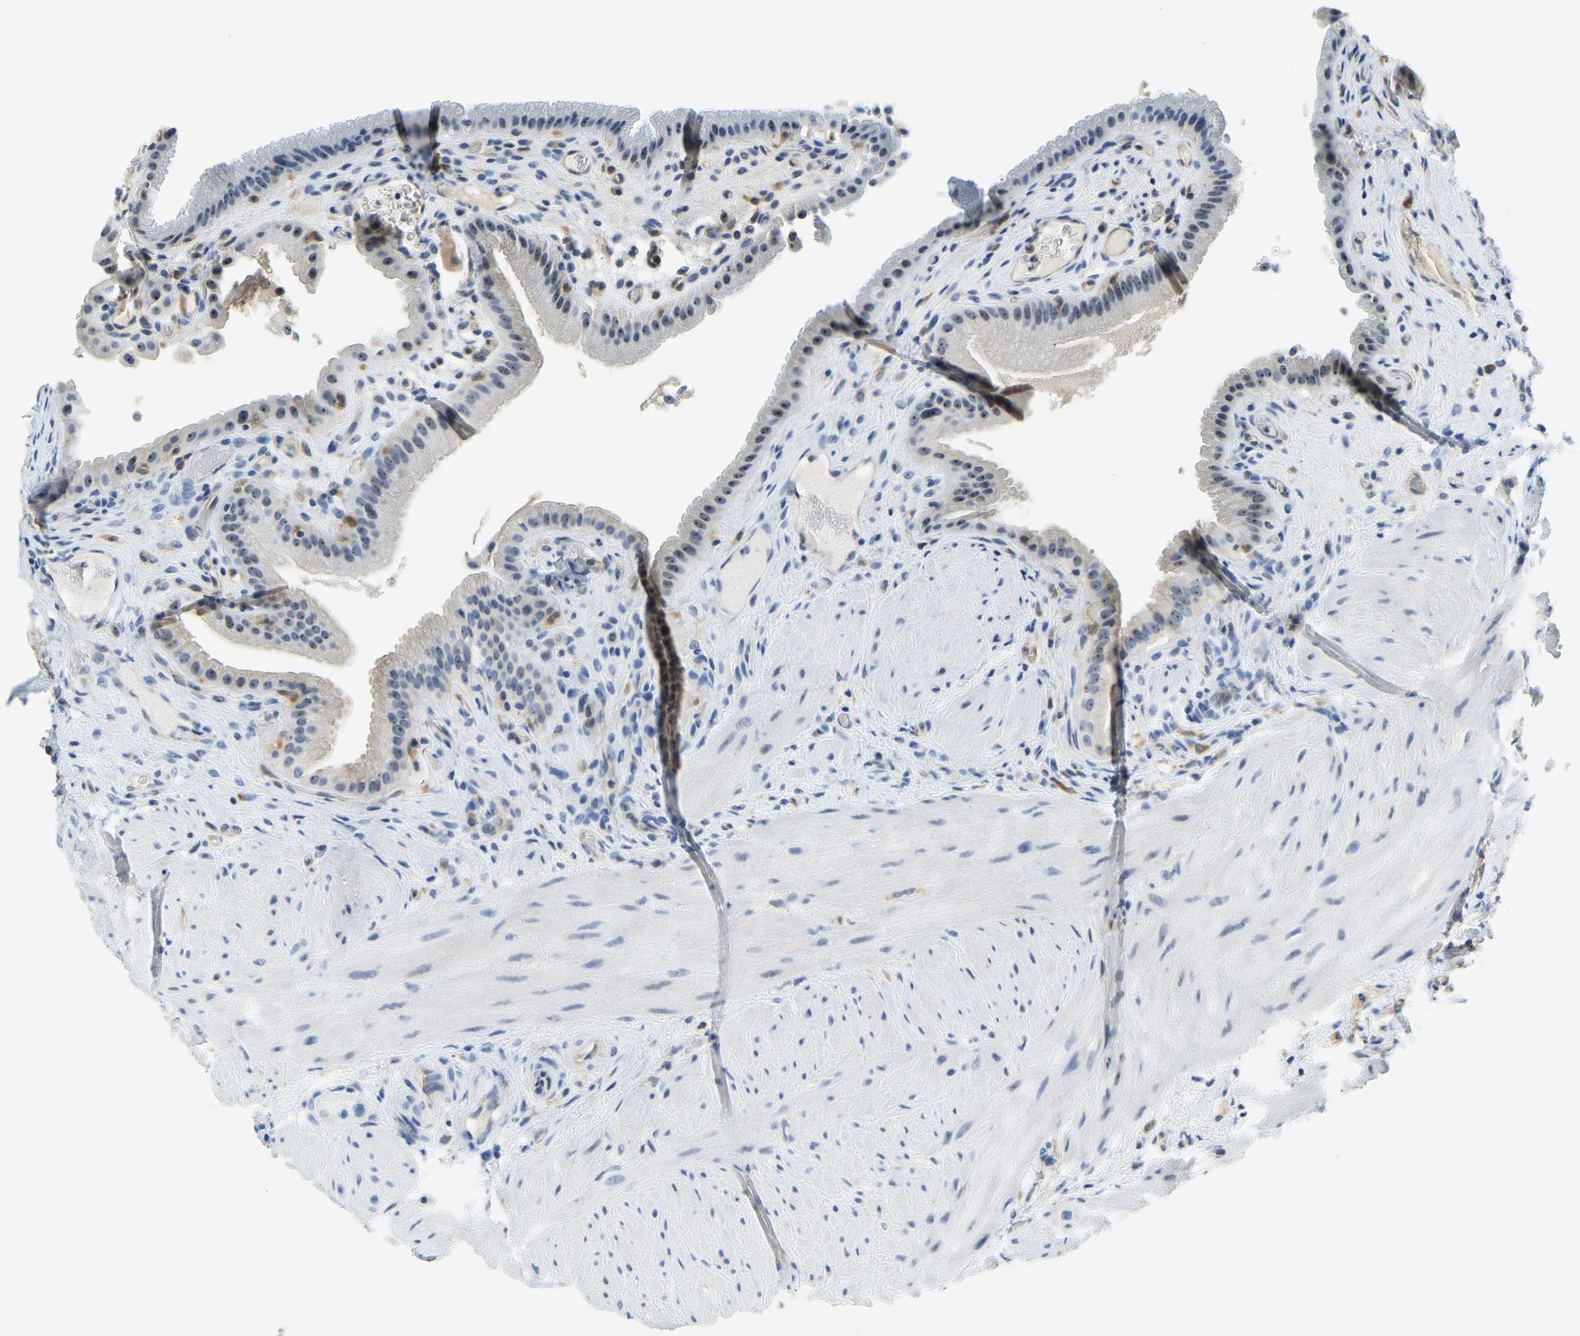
{"staining": {"intensity": "weak", "quantity": "25%-75%", "location": "nuclear"}, "tissue": "gallbladder", "cell_type": "Glandular cells", "image_type": "normal", "snomed": [{"axis": "morphology", "description": "Normal tissue, NOS"}, {"axis": "topography", "description": "Gallbladder"}], "caption": "A brown stain shows weak nuclear staining of a protein in glandular cells of benign gallbladder. The staining is performed using DAB brown chromogen to label protein expression. The nuclei are counter-stained blue using hematoxylin.", "gene": "RRP1", "patient": {"sex": "male", "age": 49}}